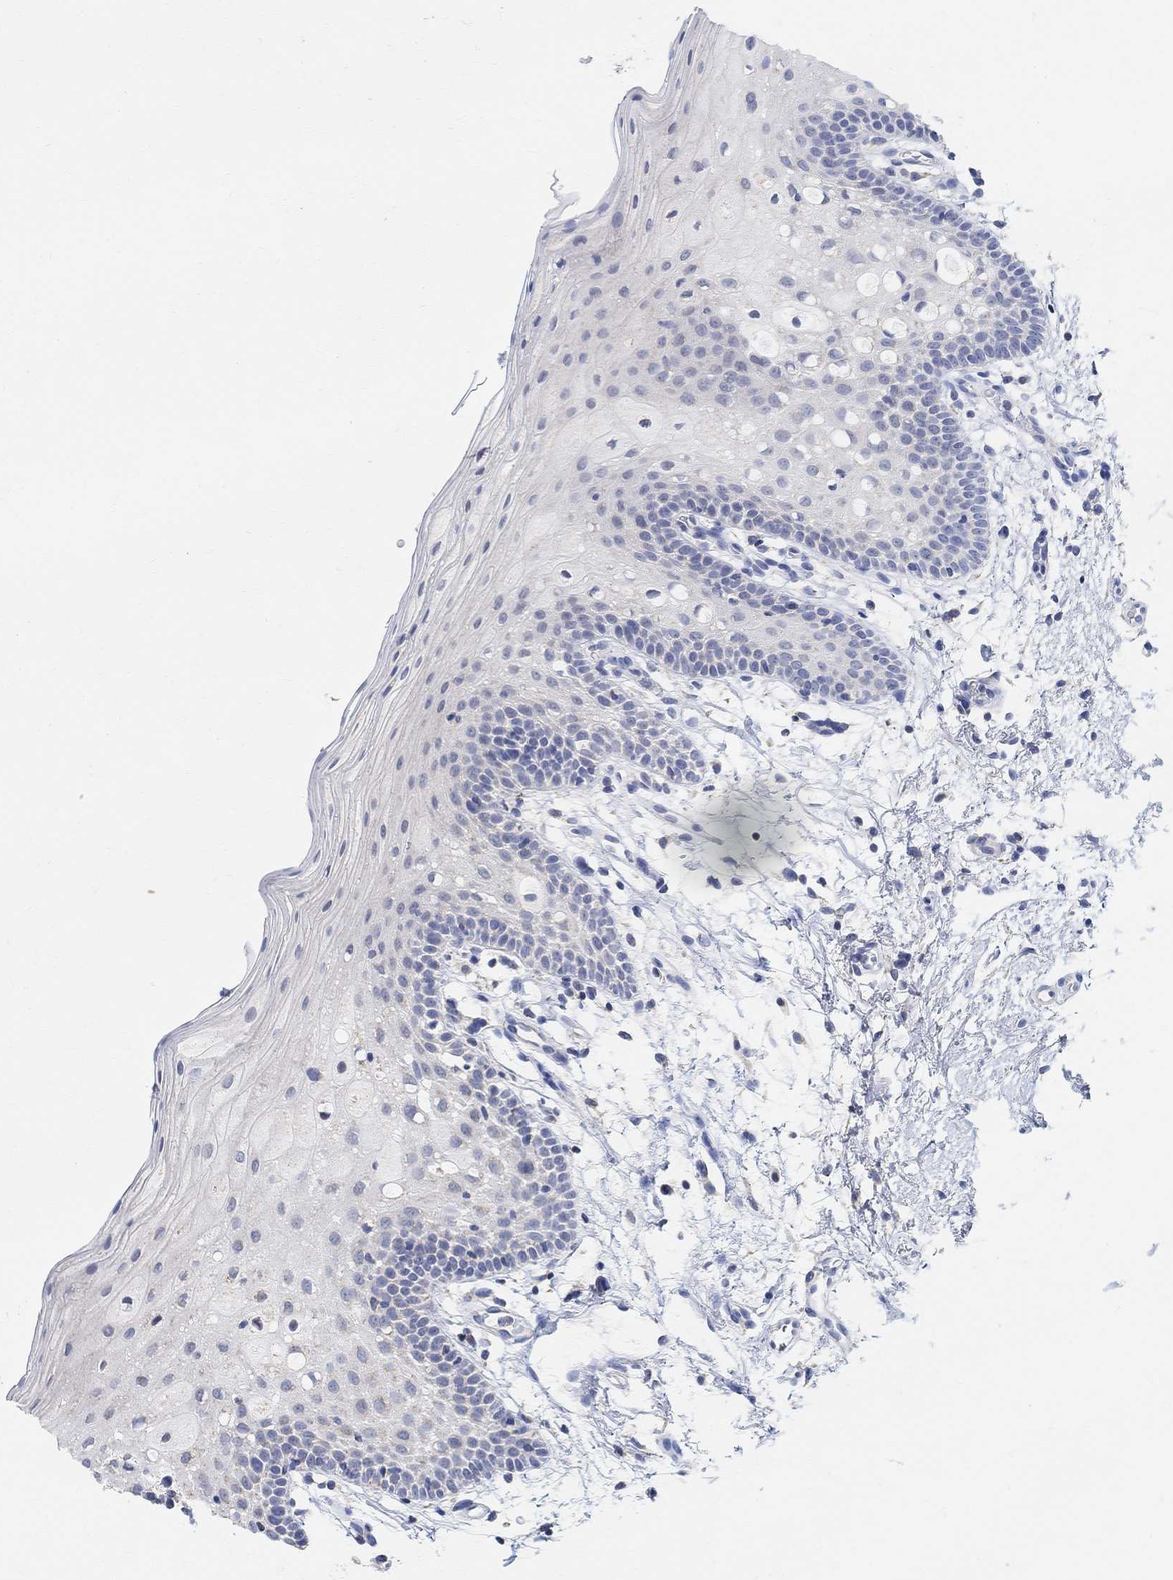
{"staining": {"intensity": "negative", "quantity": "none", "location": "none"}, "tissue": "oral mucosa", "cell_type": "Squamous epithelial cells", "image_type": "normal", "snomed": [{"axis": "morphology", "description": "Normal tissue, NOS"}, {"axis": "topography", "description": "Oral tissue"}, {"axis": "topography", "description": "Tounge, NOS"}], "caption": "A histopathology image of human oral mucosa is negative for staining in squamous epithelial cells. The staining was performed using DAB to visualize the protein expression in brown, while the nuclei were stained in blue with hematoxylin (Magnification: 20x).", "gene": "SYT12", "patient": {"sex": "female", "age": 83}}